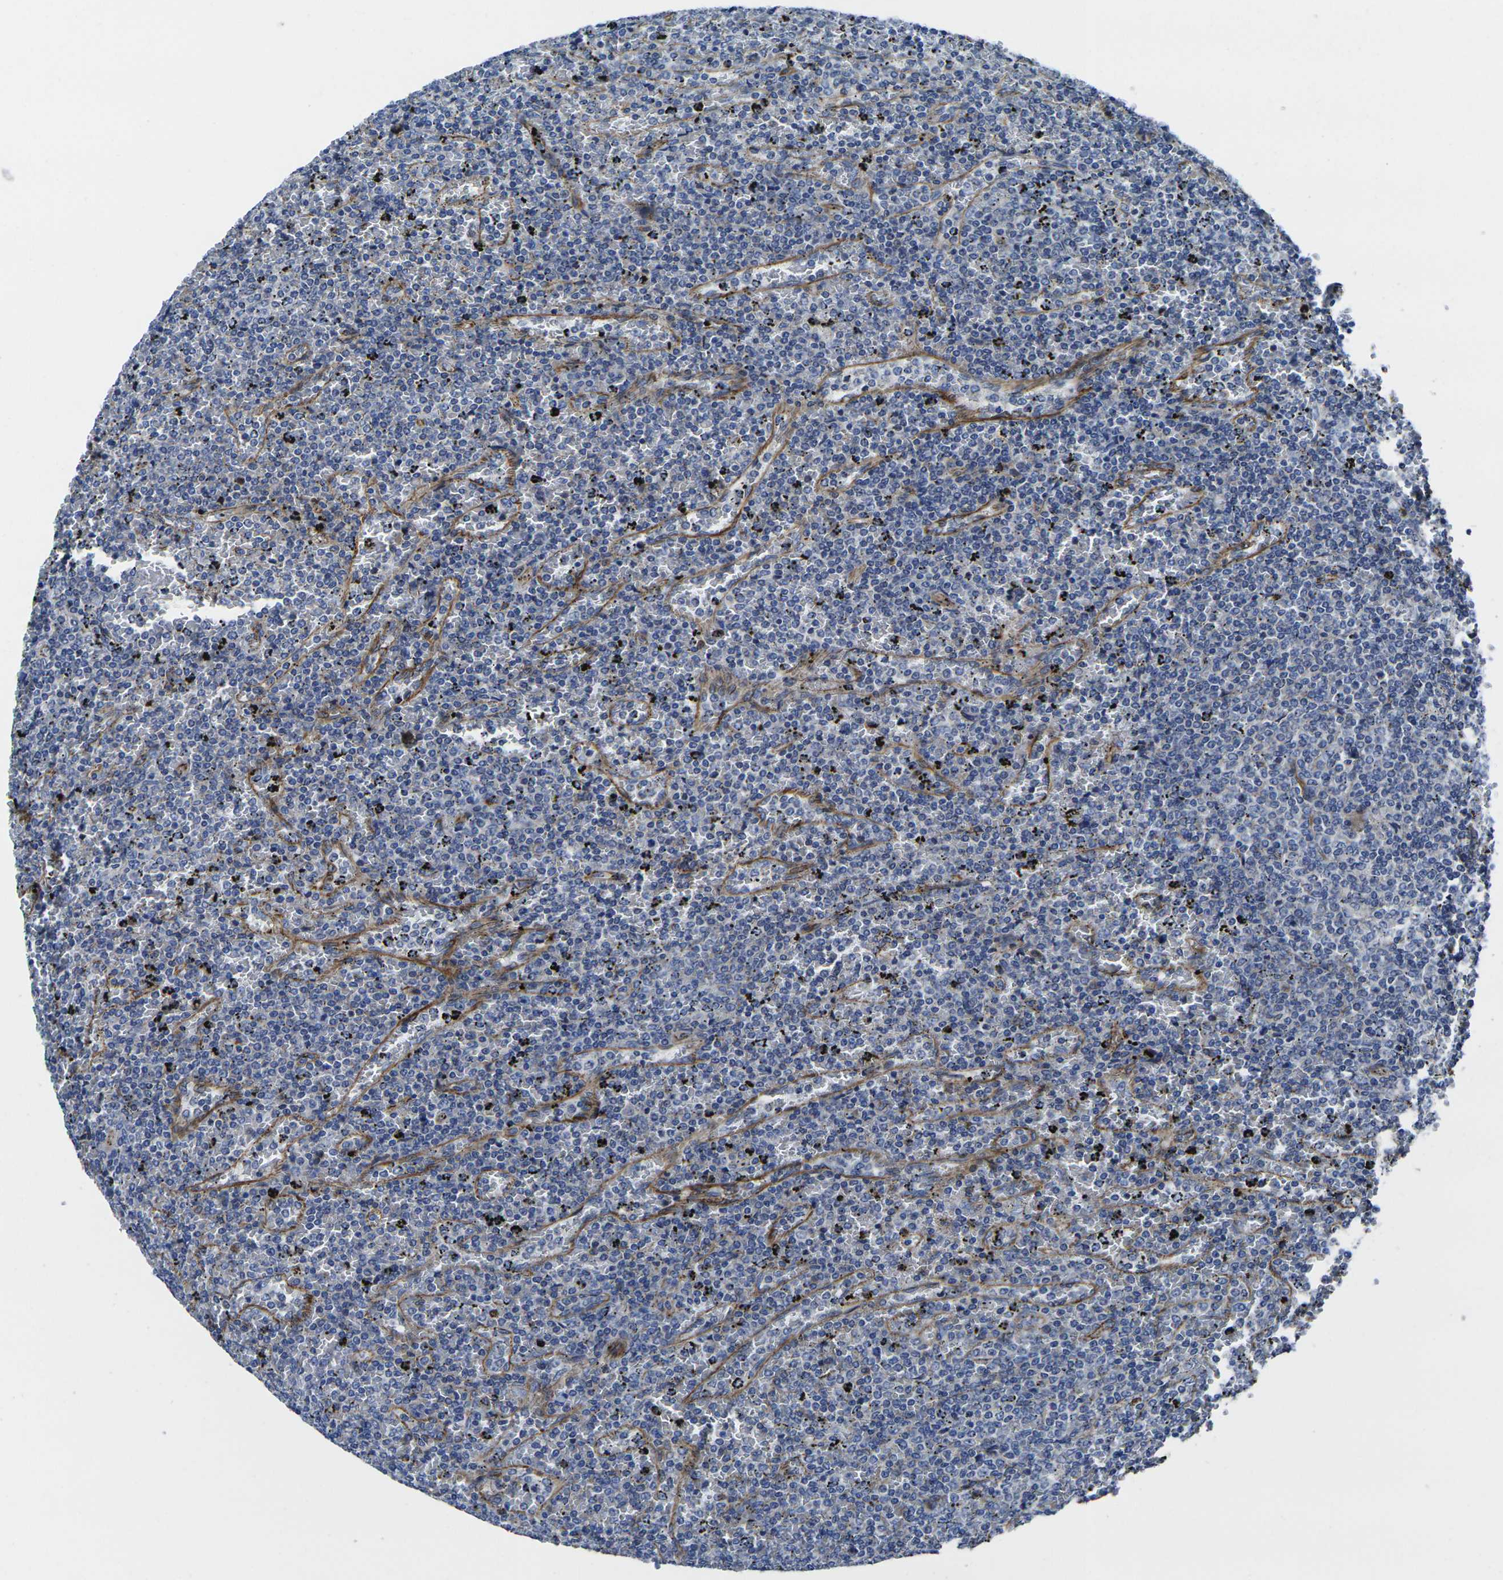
{"staining": {"intensity": "negative", "quantity": "none", "location": "none"}, "tissue": "lymphoma", "cell_type": "Tumor cells", "image_type": "cancer", "snomed": [{"axis": "morphology", "description": "Malignant lymphoma, non-Hodgkin's type, Low grade"}, {"axis": "topography", "description": "Spleen"}], "caption": "High magnification brightfield microscopy of lymphoma stained with DAB (brown) and counterstained with hematoxylin (blue): tumor cells show no significant expression.", "gene": "NUMB", "patient": {"sex": "female", "age": 77}}